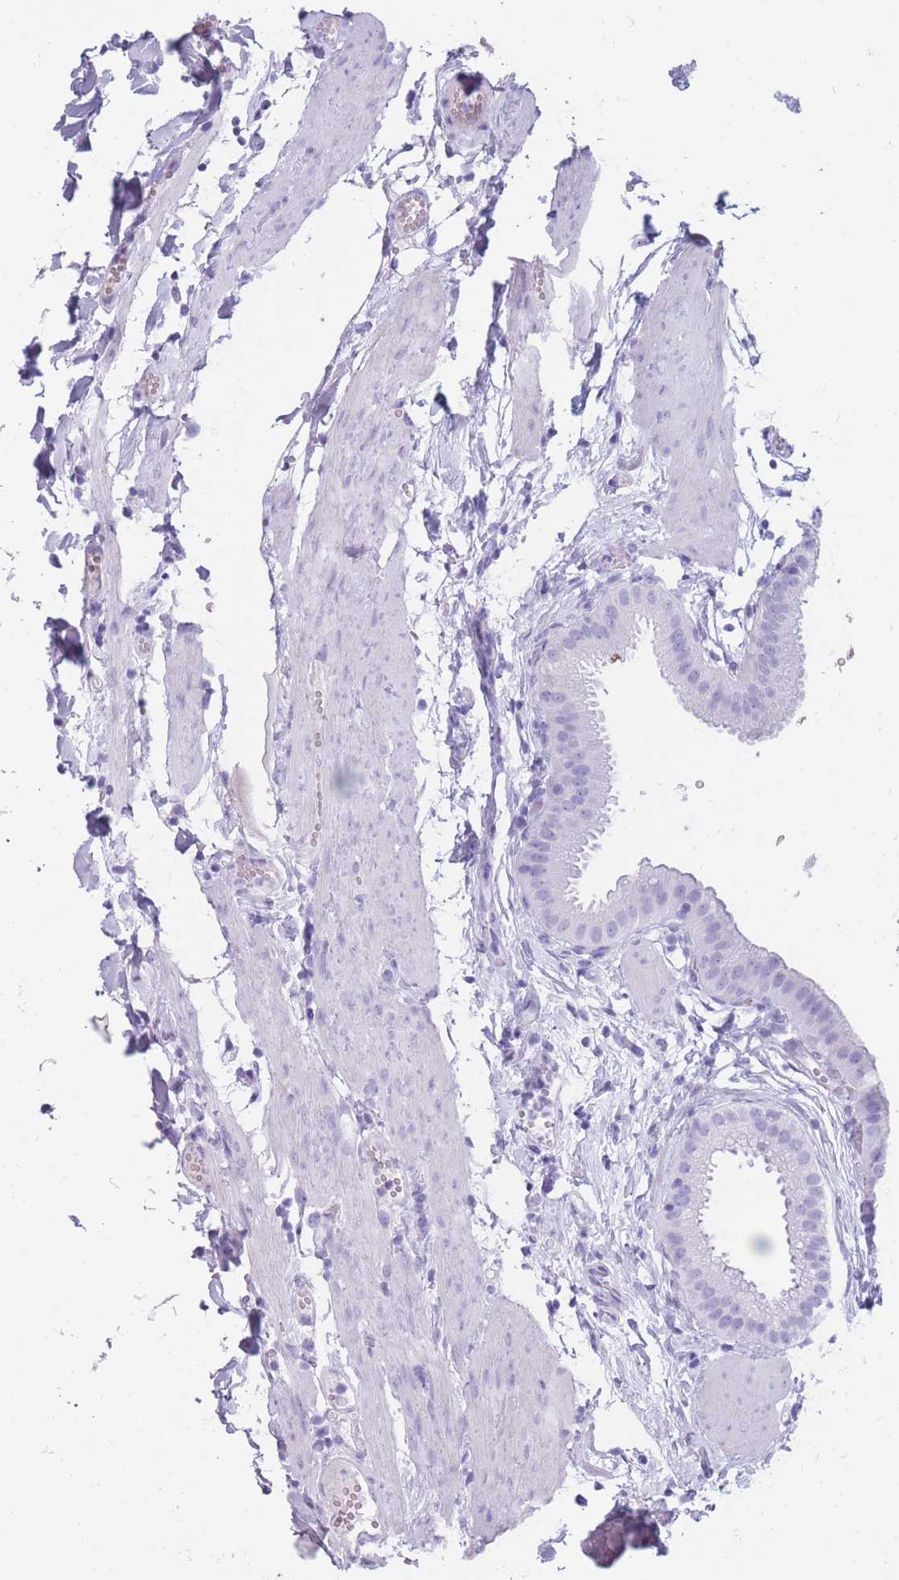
{"staining": {"intensity": "negative", "quantity": "none", "location": "none"}, "tissue": "gallbladder", "cell_type": "Glandular cells", "image_type": "normal", "snomed": [{"axis": "morphology", "description": "Normal tissue, NOS"}, {"axis": "topography", "description": "Gallbladder"}], "caption": "Immunohistochemistry image of normal gallbladder: gallbladder stained with DAB shows no significant protein expression in glandular cells. (Immunohistochemistry, brightfield microscopy, high magnification).", "gene": "TNFSF11", "patient": {"sex": "female", "age": 61}}